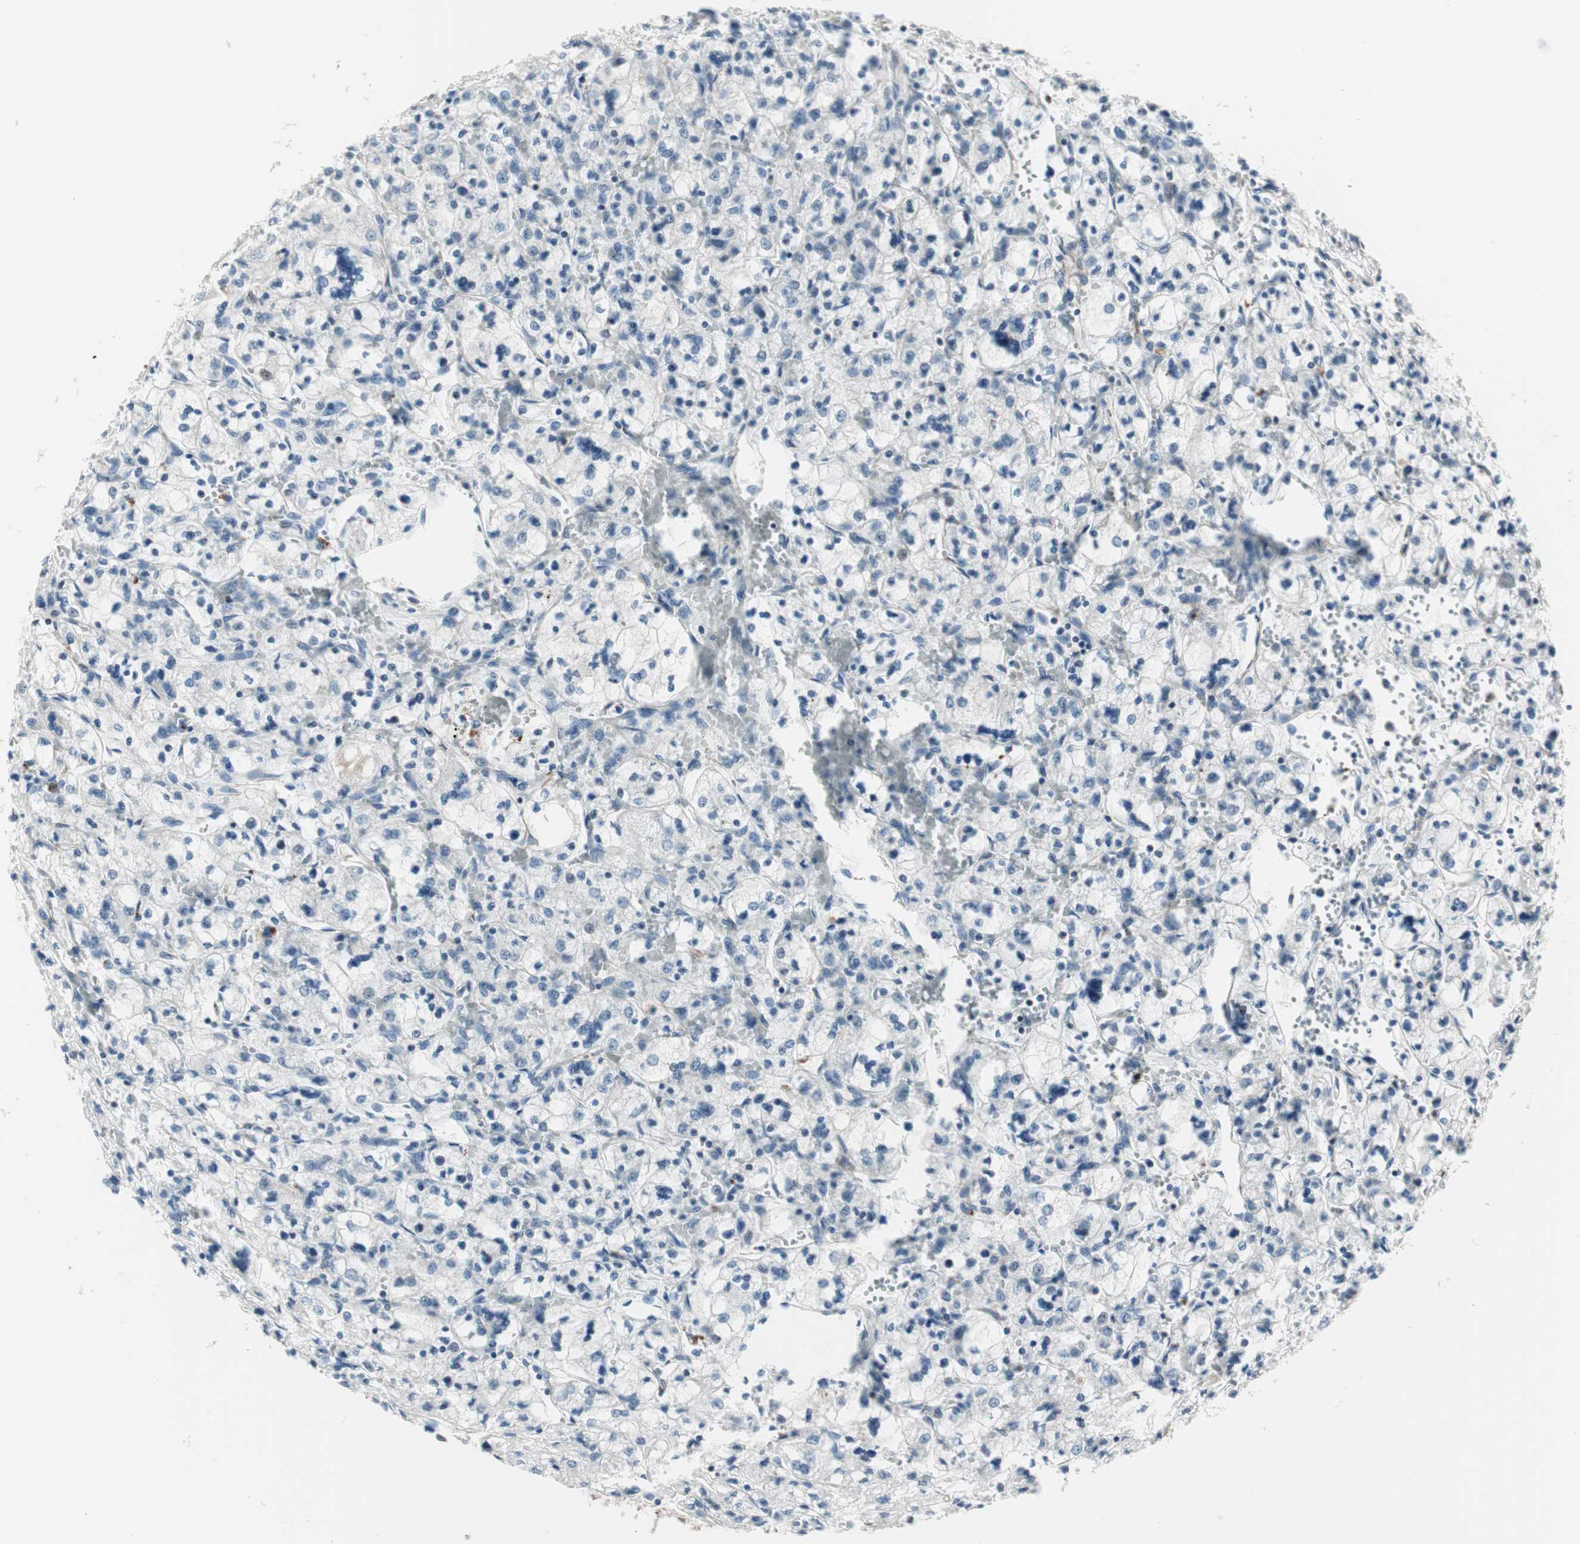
{"staining": {"intensity": "negative", "quantity": "none", "location": "none"}, "tissue": "renal cancer", "cell_type": "Tumor cells", "image_type": "cancer", "snomed": [{"axis": "morphology", "description": "Adenocarcinoma, NOS"}, {"axis": "topography", "description": "Kidney"}], "caption": "There is no significant expression in tumor cells of renal cancer (adenocarcinoma). (DAB (3,3'-diaminobenzidine) immunohistochemistry (IHC) with hematoxylin counter stain).", "gene": "MAD2L2", "patient": {"sex": "female", "age": 83}}